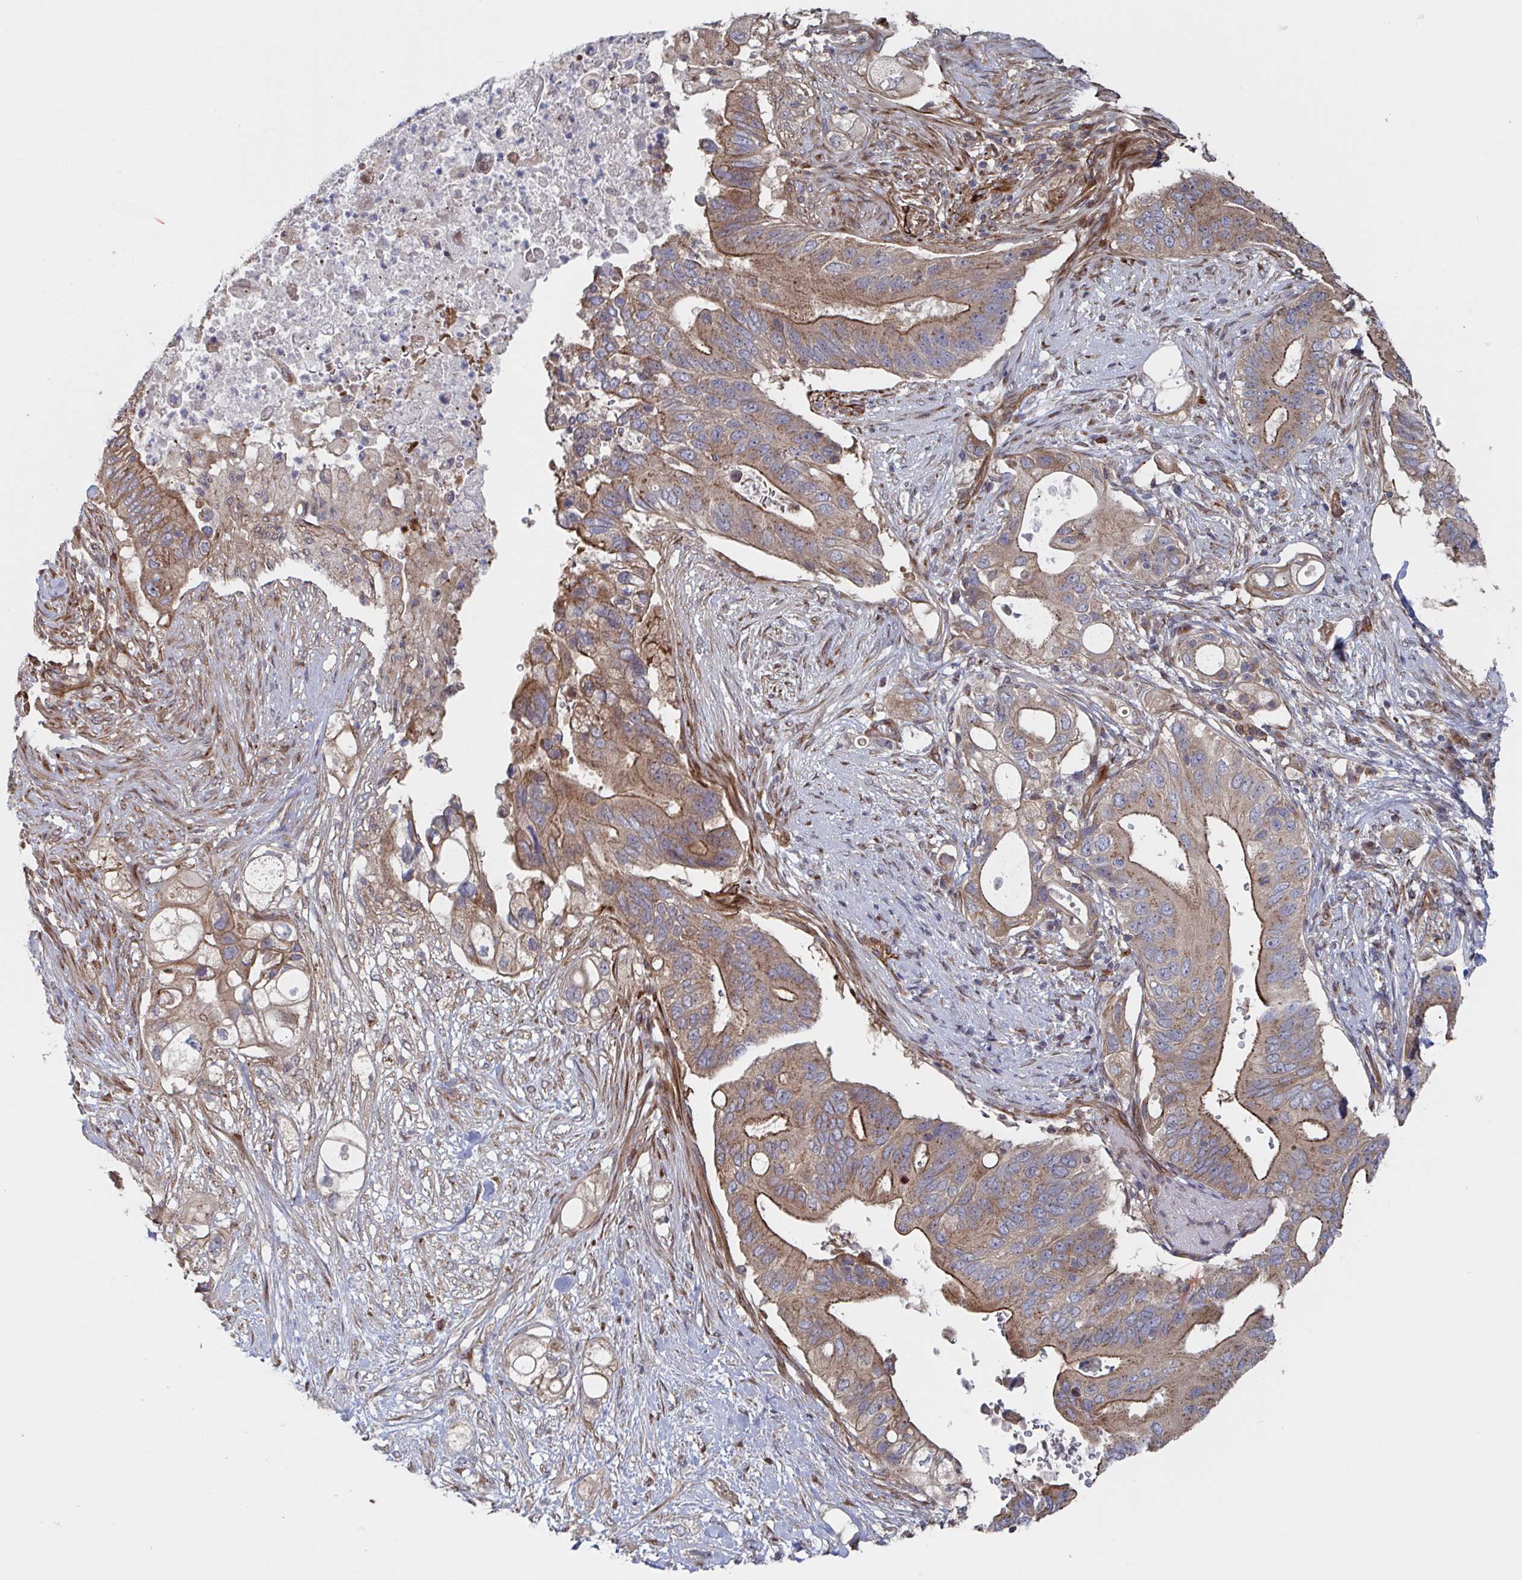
{"staining": {"intensity": "moderate", "quantity": ">75%", "location": "cytoplasmic/membranous"}, "tissue": "pancreatic cancer", "cell_type": "Tumor cells", "image_type": "cancer", "snomed": [{"axis": "morphology", "description": "Adenocarcinoma, NOS"}, {"axis": "topography", "description": "Pancreas"}], "caption": "Immunohistochemical staining of adenocarcinoma (pancreatic) displays medium levels of moderate cytoplasmic/membranous positivity in approximately >75% of tumor cells. The staining was performed using DAB (3,3'-diaminobenzidine) to visualize the protein expression in brown, while the nuclei were stained in blue with hematoxylin (Magnification: 20x).", "gene": "DVL3", "patient": {"sex": "female", "age": 72}}